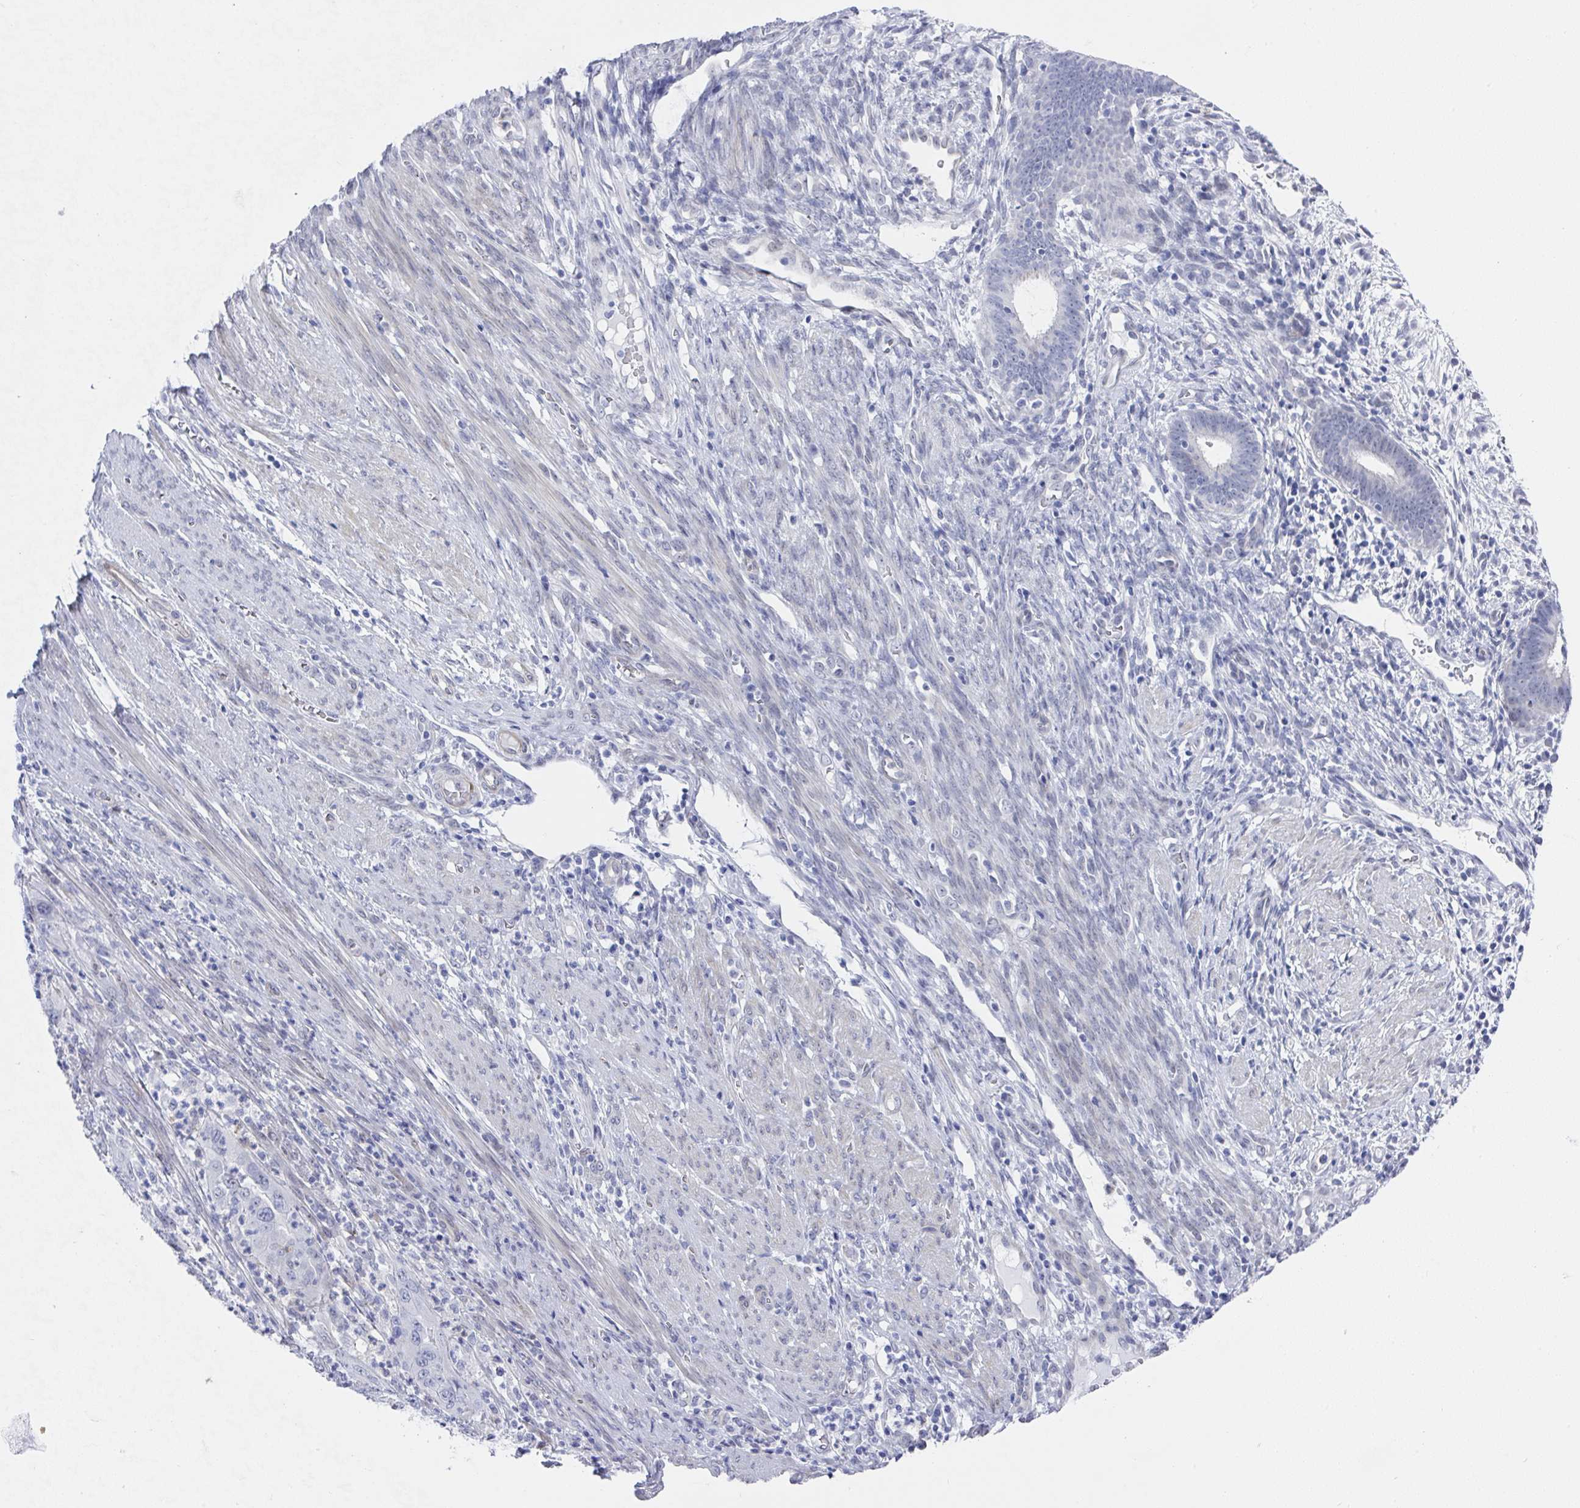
{"staining": {"intensity": "negative", "quantity": "none", "location": "none"}, "tissue": "endometrial cancer", "cell_type": "Tumor cells", "image_type": "cancer", "snomed": [{"axis": "morphology", "description": "Adenocarcinoma, NOS"}, {"axis": "topography", "description": "Endometrium"}], "caption": "Human endometrial adenocarcinoma stained for a protein using immunohistochemistry (IHC) displays no expression in tumor cells.", "gene": "MFSD4A", "patient": {"sex": "female", "age": 51}}